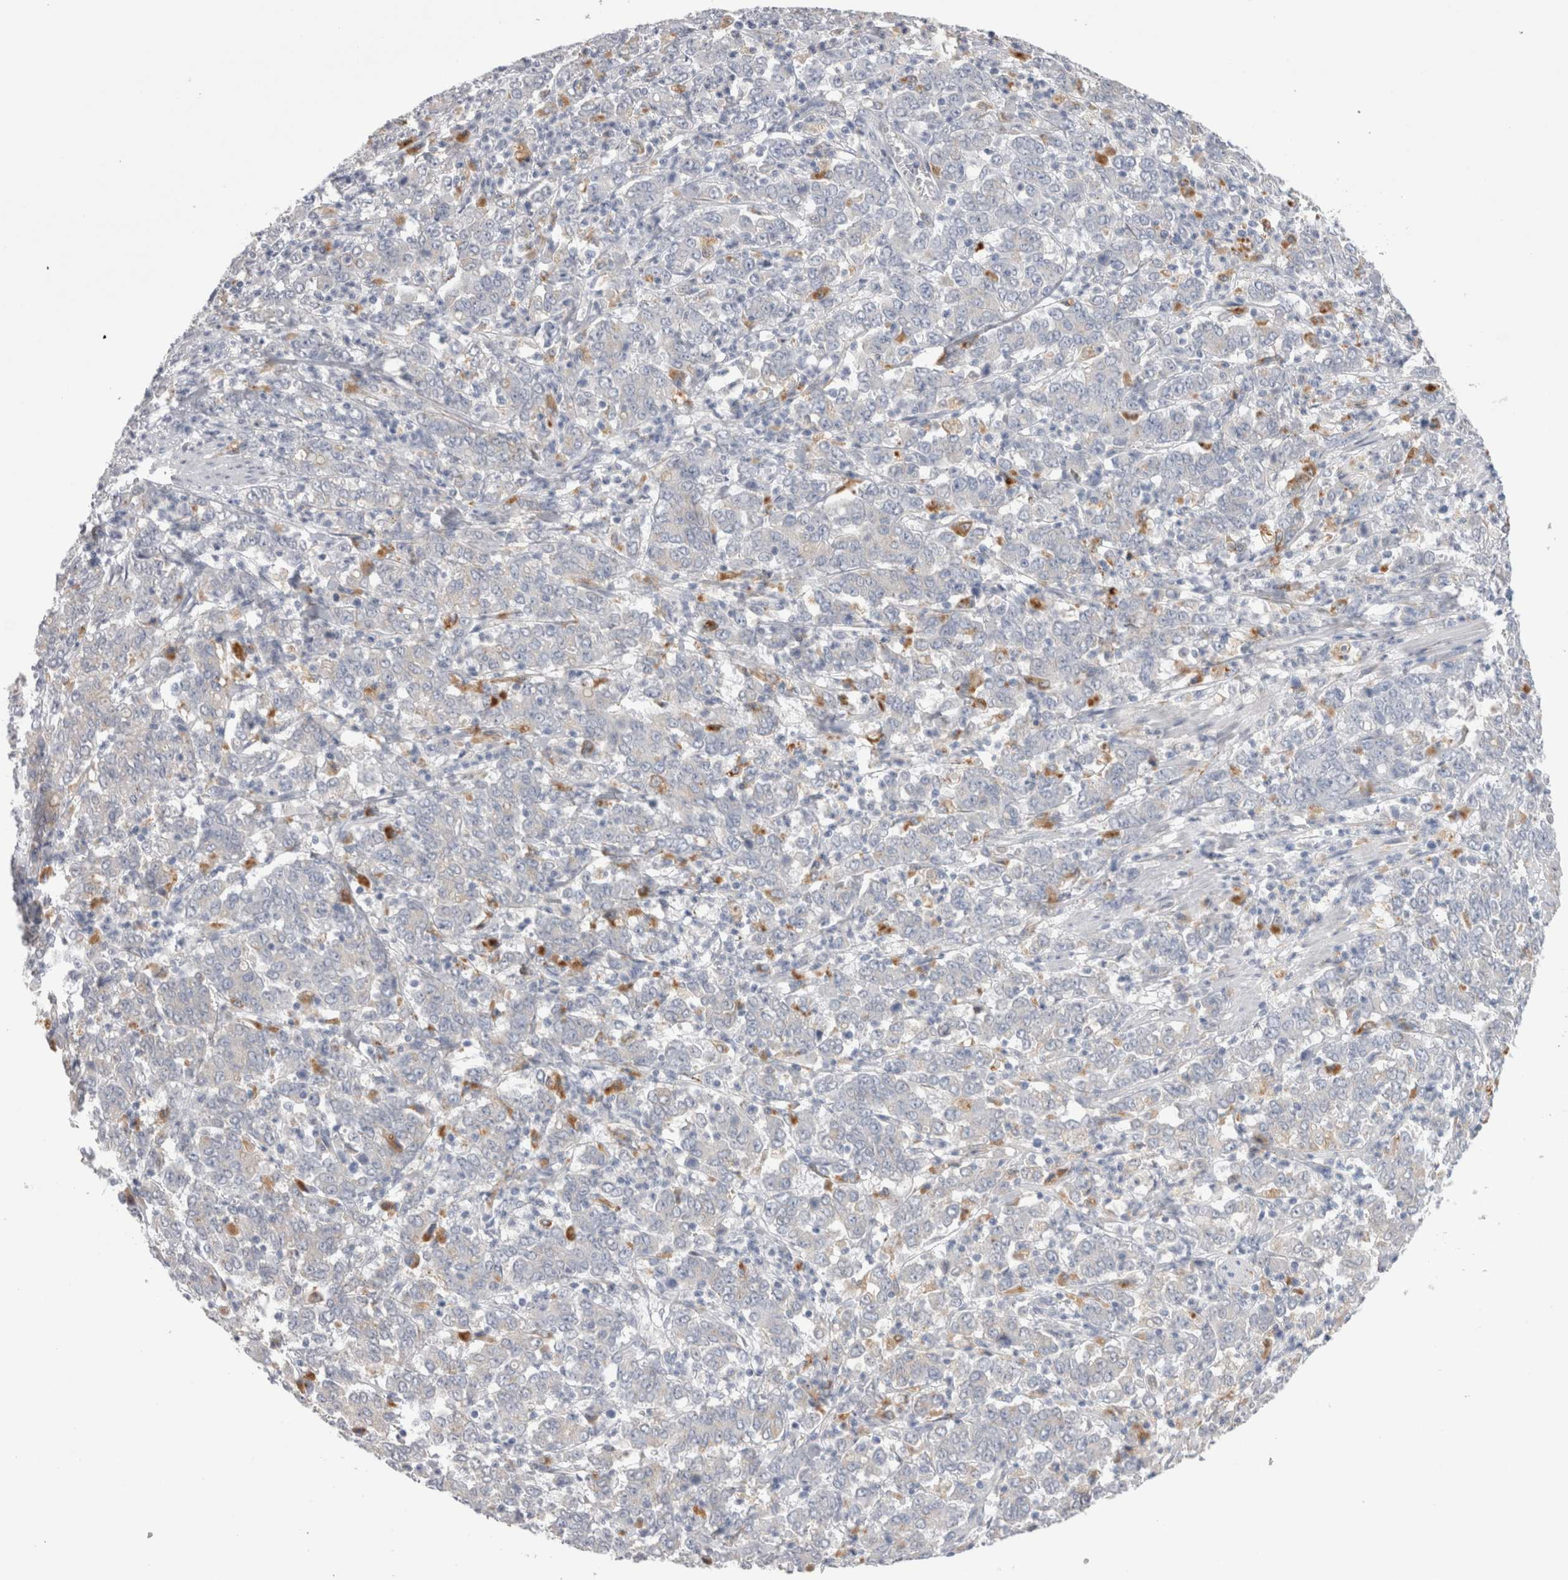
{"staining": {"intensity": "negative", "quantity": "none", "location": "none"}, "tissue": "stomach cancer", "cell_type": "Tumor cells", "image_type": "cancer", "snomed": [{"axis": "morphology", "description": "Adenocarcinoma, NOS"}, {"axis": "topography", "description": "Stomach, lower"}], "caption": "Stomach cancer stained for a protein using immunohistochemistry (IHC) shows no positivity tumor cells.", "gene": "EPDR1", "patient": {"sex": "female", "age": 71}}